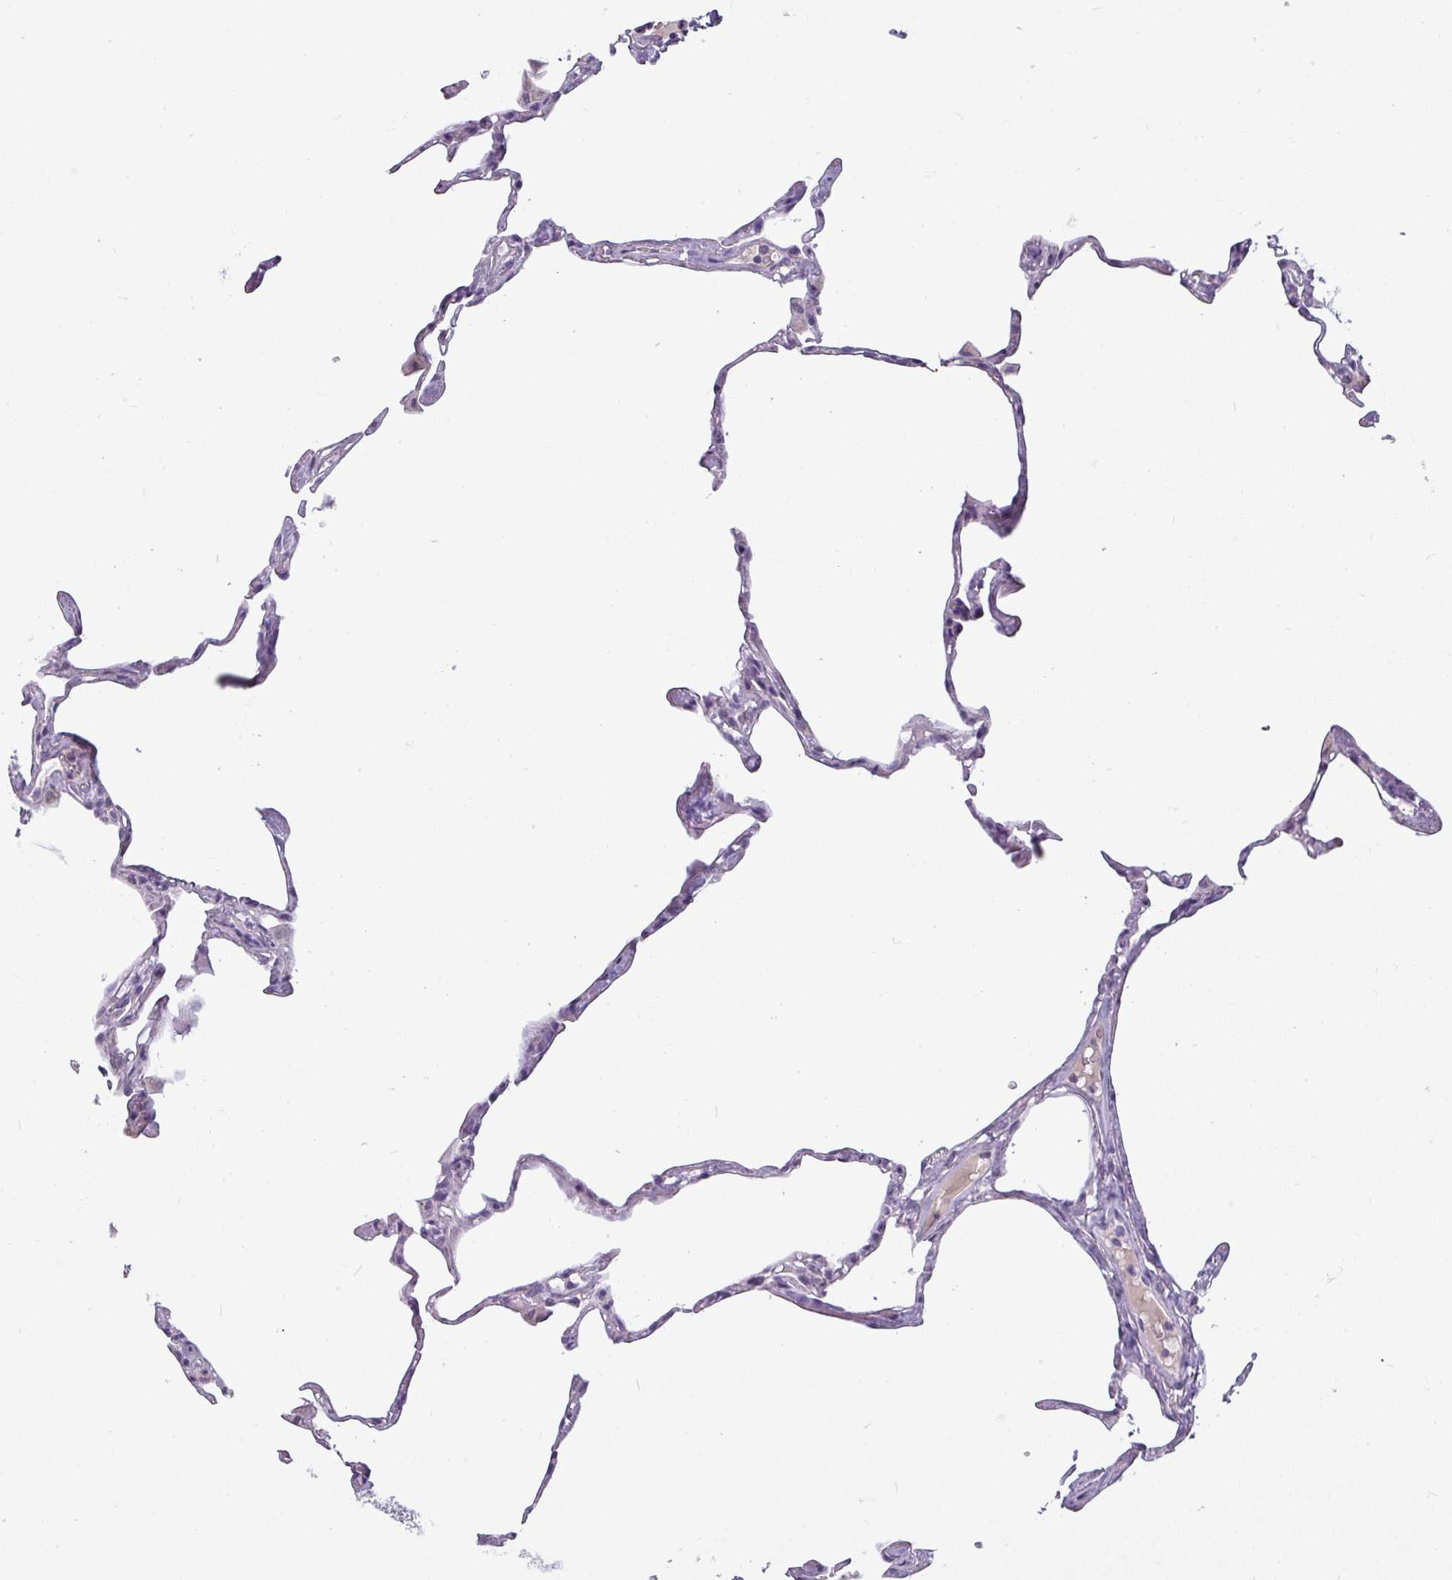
{"staining": {"intensity": "negative", "quantity": "none", "location": "none"}, "tissue": "lung", "cell_type": "Alveolar cells", "image_type": "normal", "snomed": [{"axis": "morphology", "description": "Normal tissue, NOS"}, {"axis": "topography", "description": "Lung"}], "caption": "Lung stained for a protein using immunohistochemistry (IHC) displays no expression alveolar cells.", "gene": "SLC26A9", "patient": {"sex": "male", "age": 65}}